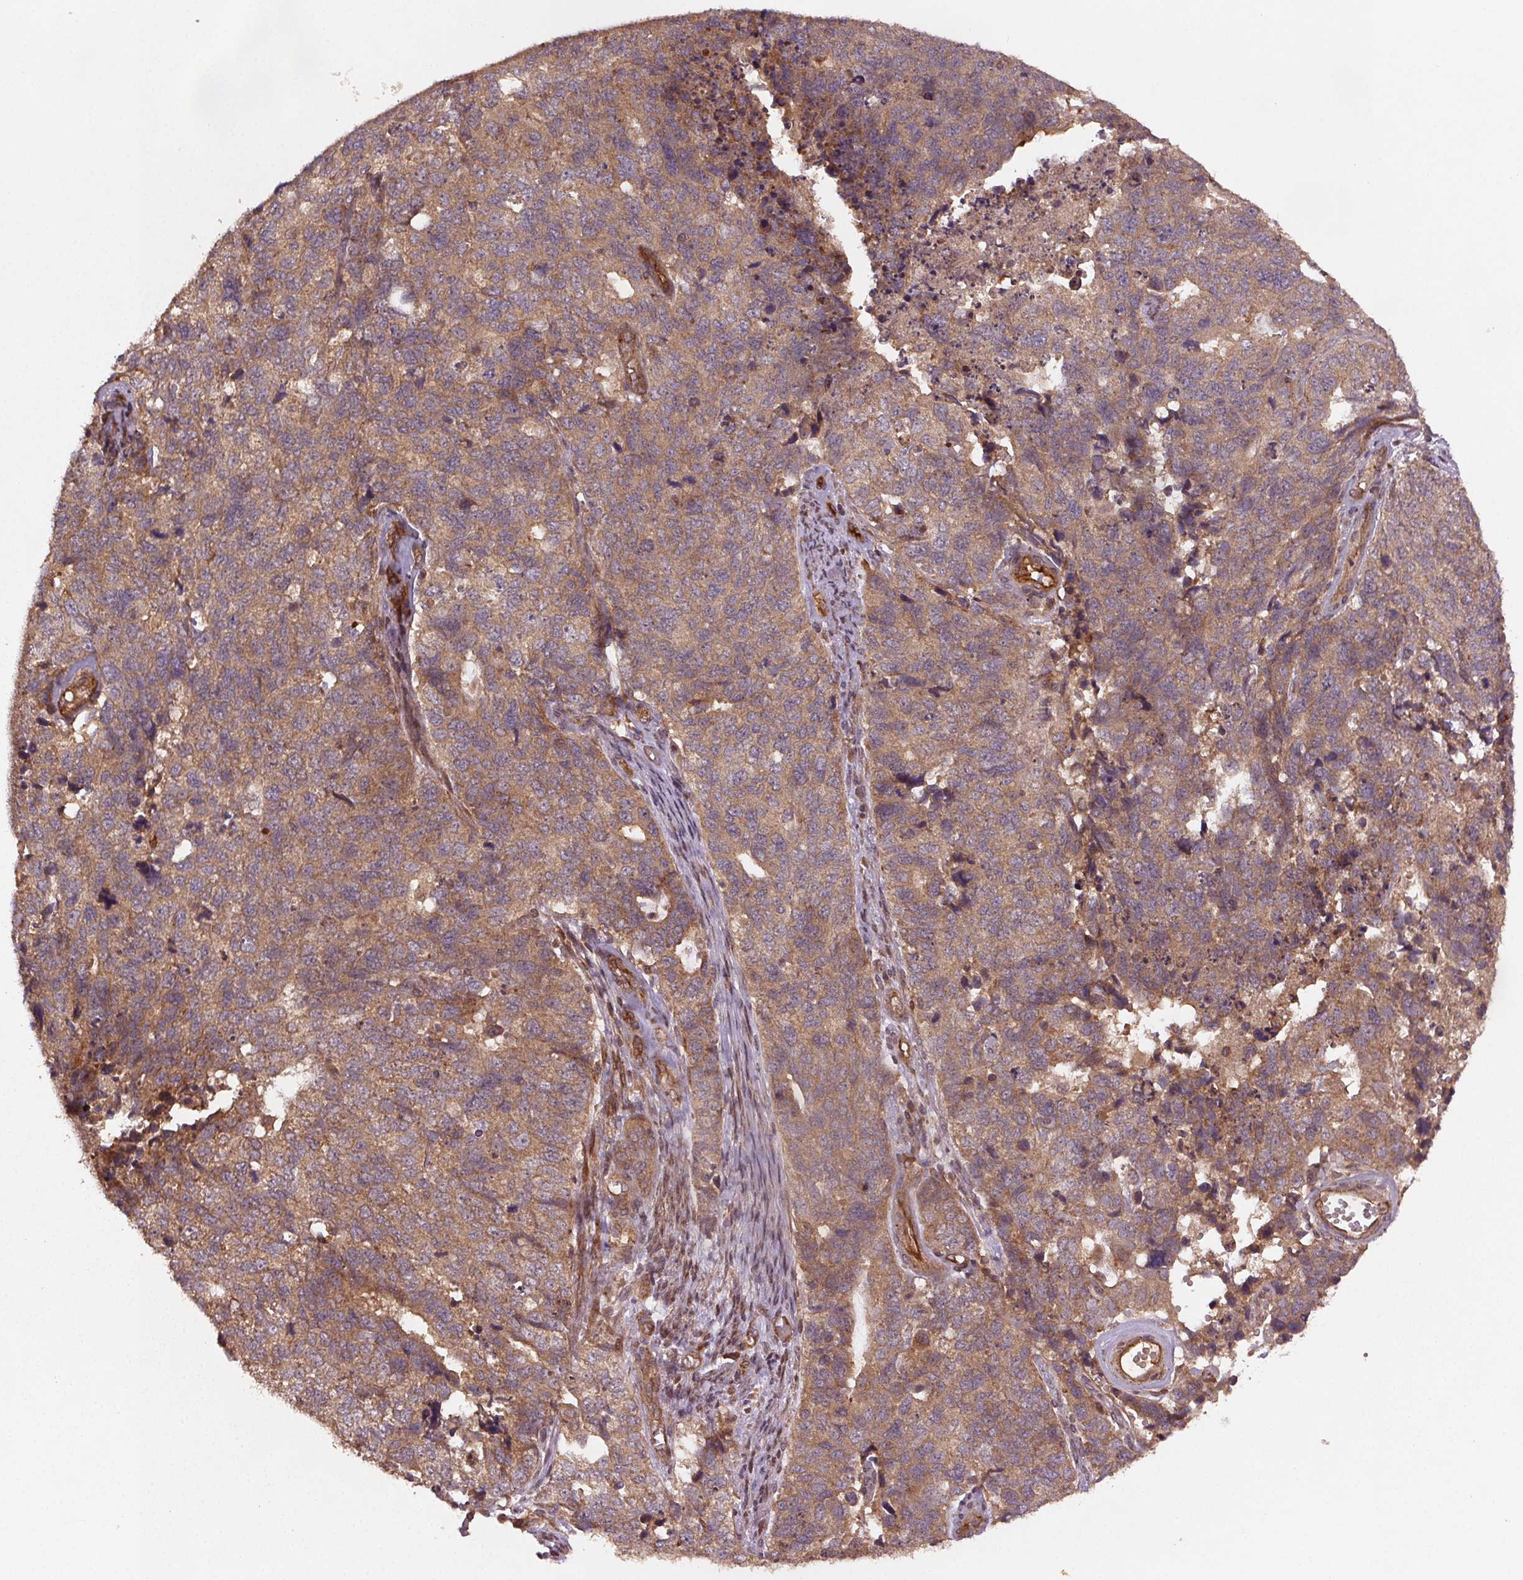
{"staining": {"intensity": "moderate", "quantity": ">75%", "location": "cytoplasmic/membranous"}, "tissue": "cervical cancer", "cell_type": "Tumor cells", "image_type": "cancer", "snomed": [{"axis": "morphology", "description": "Squamous cell carcinoma, NOS"}, {"axis": "topography", "description": "Cervix"}], "caption": "Moderate cytoplasmic/membranous protein positivity is seen in approximately >75% of tumor cells in cervical cancer. (DAB IHC, brown staining for protein, blue staining for nuclei).", "gene": "SEC14L2", "patient": {"sex": "female", "age": 63}}